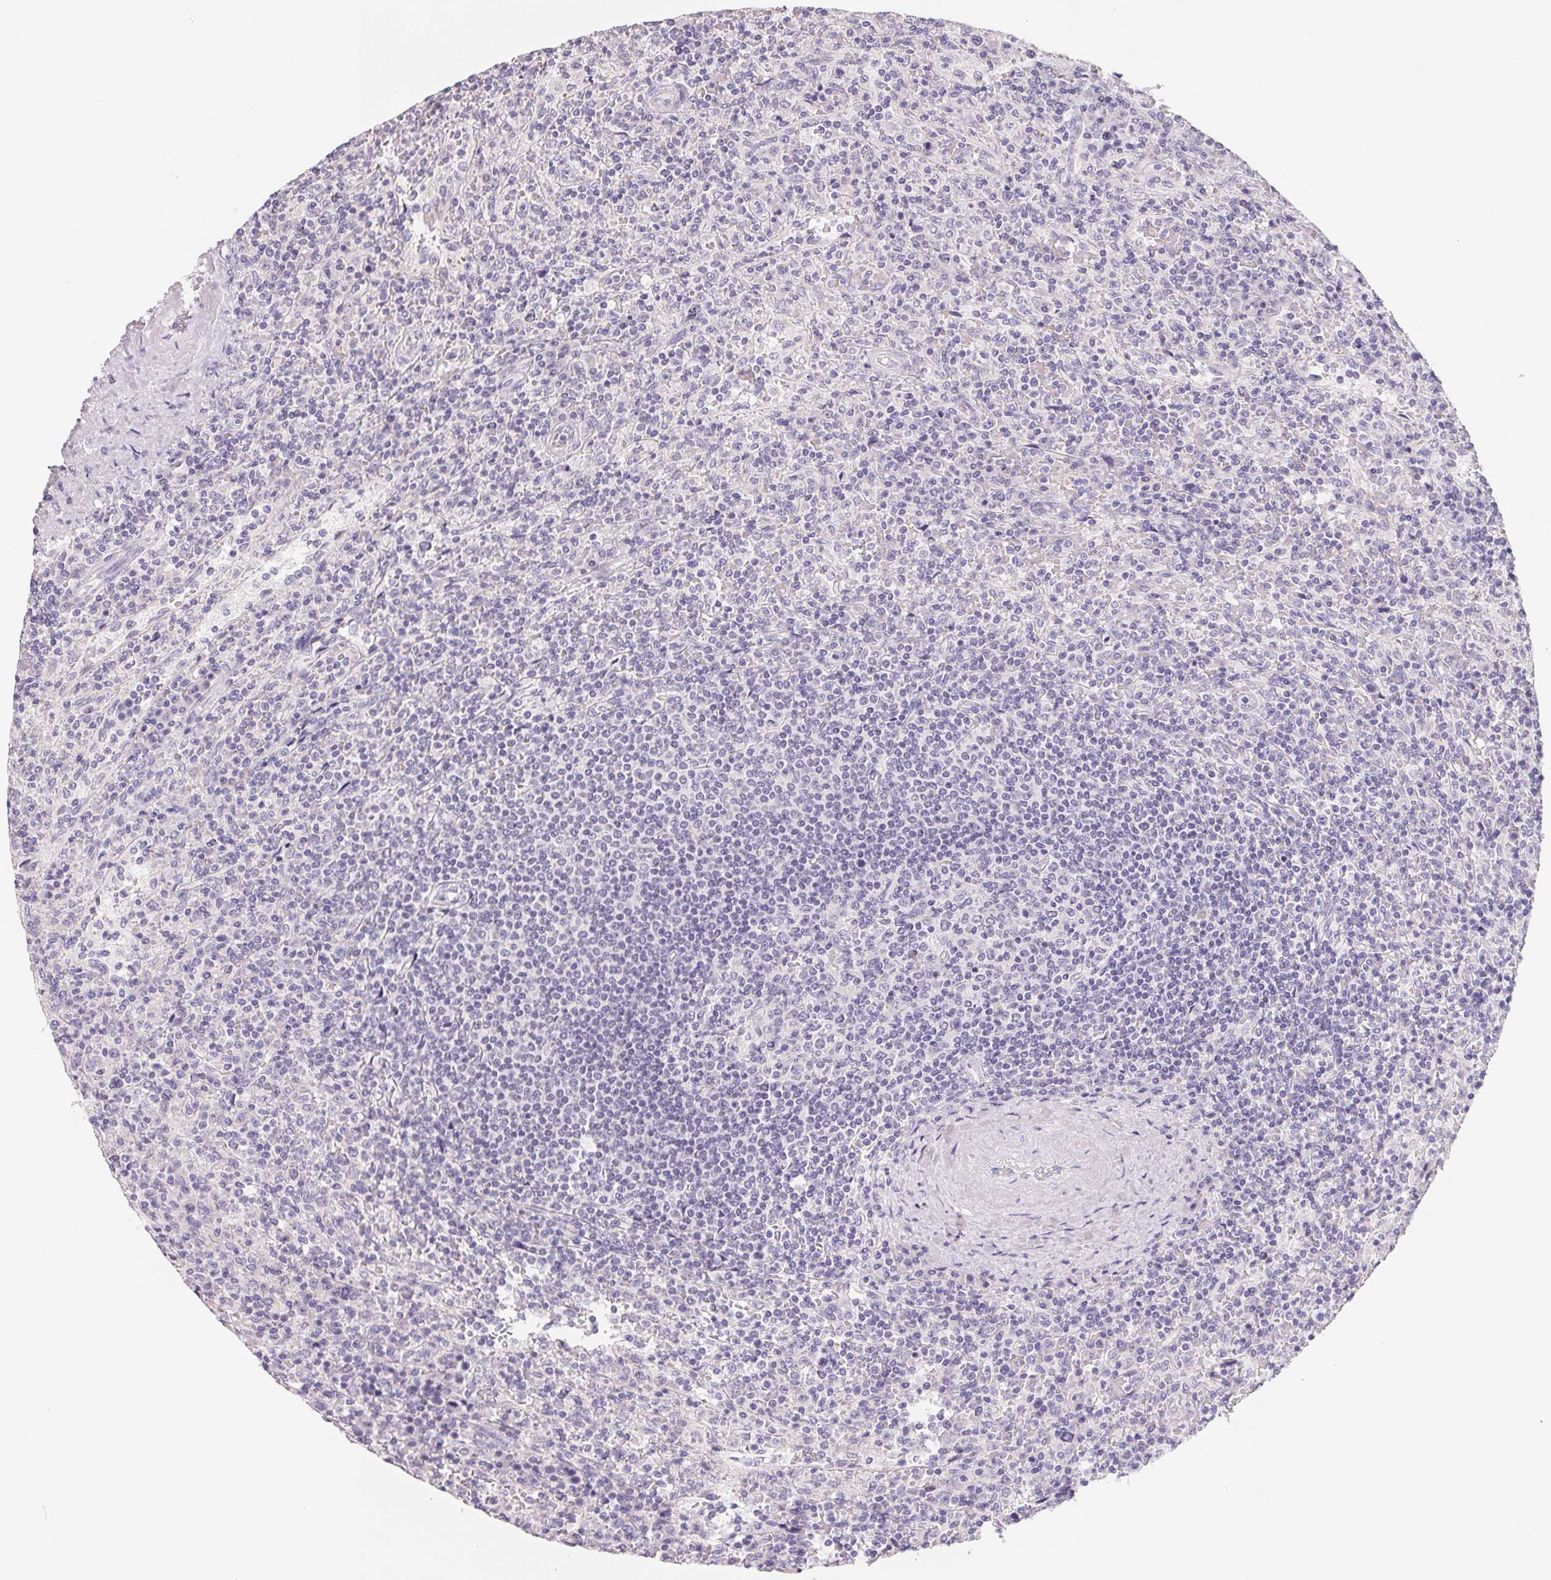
{"staining": {"intensity": "negative", "quantity": "none", "location": "none"}, "tissue": "lymphoma", "cell_type": "Tumor cells", "image_type": "cancer", "snomed": [{"axis": "morphology", "description": "Malignant lymphoma, non-Hodgkin's type, Low grade"}, {"axis": "topography", "description": "Spleen"}], "caption": "Malignant lymphoma, non-Hodgkin's type (low-grade) was stained to show a protein in brown. There is no significant positivity in tumor cells.", "gene": "FDX1", "patient": {"sex": "male", "age": 62}}